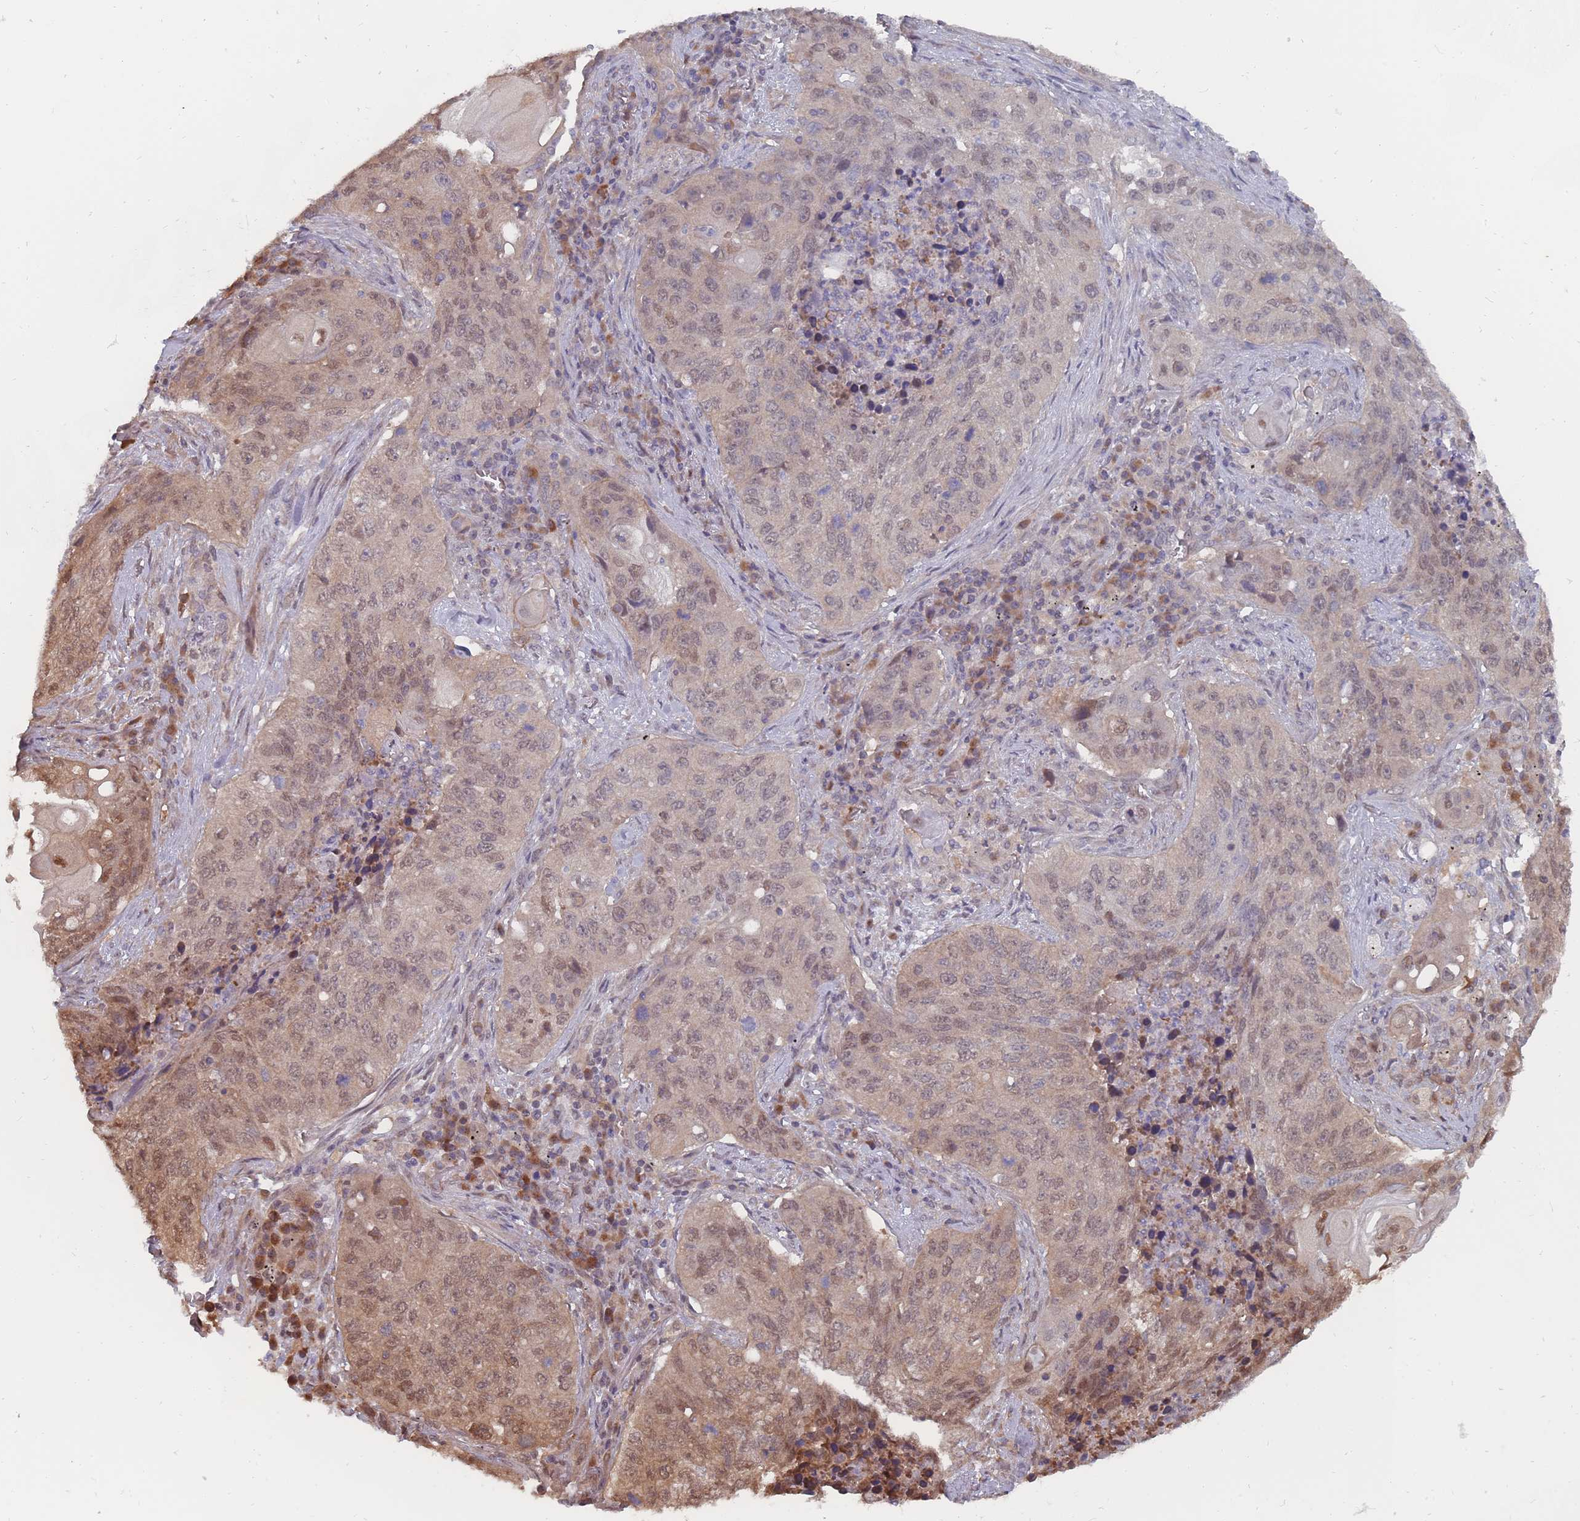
{"staining": {"intensity": "moderate", "quantity": "25%-75%", "location": "cytoplasmic/membranous,nuclear"}, "tissue": "lung cancer", "cell_type": "Tumor cells", "image_type": "cancer", "snomed": [{"axis": "morphology", "description": "Squamous cell carcinoma, NOS"}, {"axis": "topography", "description": "Lung"}], "caption": "This image shows IHC staining of human lung squamous cell carcinoma, with medium moderate cytoplasmic/membranous and nuclear expression in about 25%-75% of tumor cells.", "gene": "NKD1", "patient": {"sex": "female", "age": 63}}